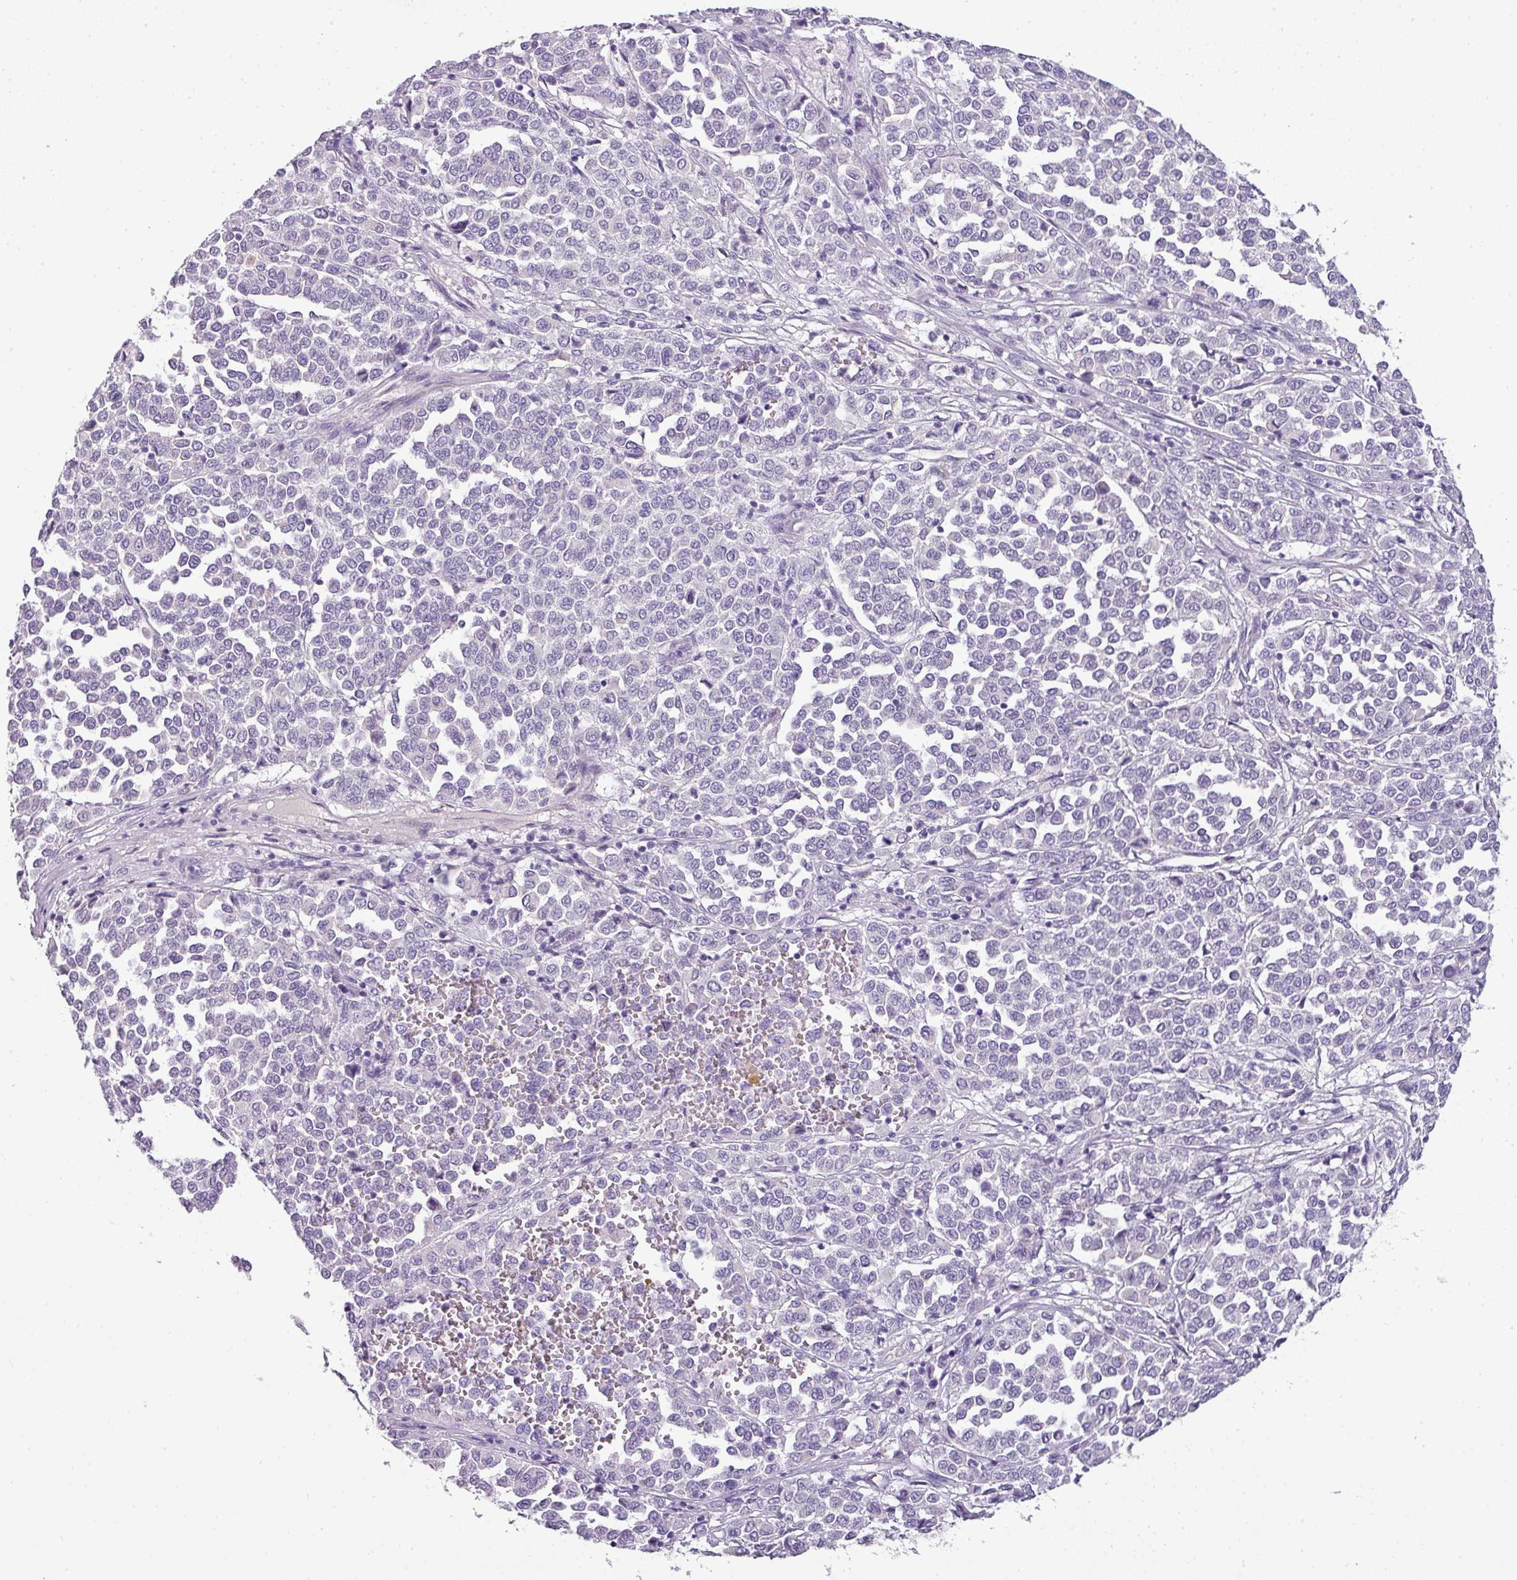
{"staining": {"intensity": "negative", "quantity": "none", "location": "none"}, "tissue": "melanoma", "cell_type": "Tumor cells", "image_type": "cancer", "snomed": [{"axis": "morphology", "description": "Malignant melanoma, Metastatic site"}, {"axis": "topography", "description": "Pancreas"}], "caption": "Immunohistochemistry photomicrograph of melanoma stained for a protein (brown), which displays no positivity in tumor cells.", "gene": "ENSG00000273748", "patient": {"sex": "female", "age": 30}}